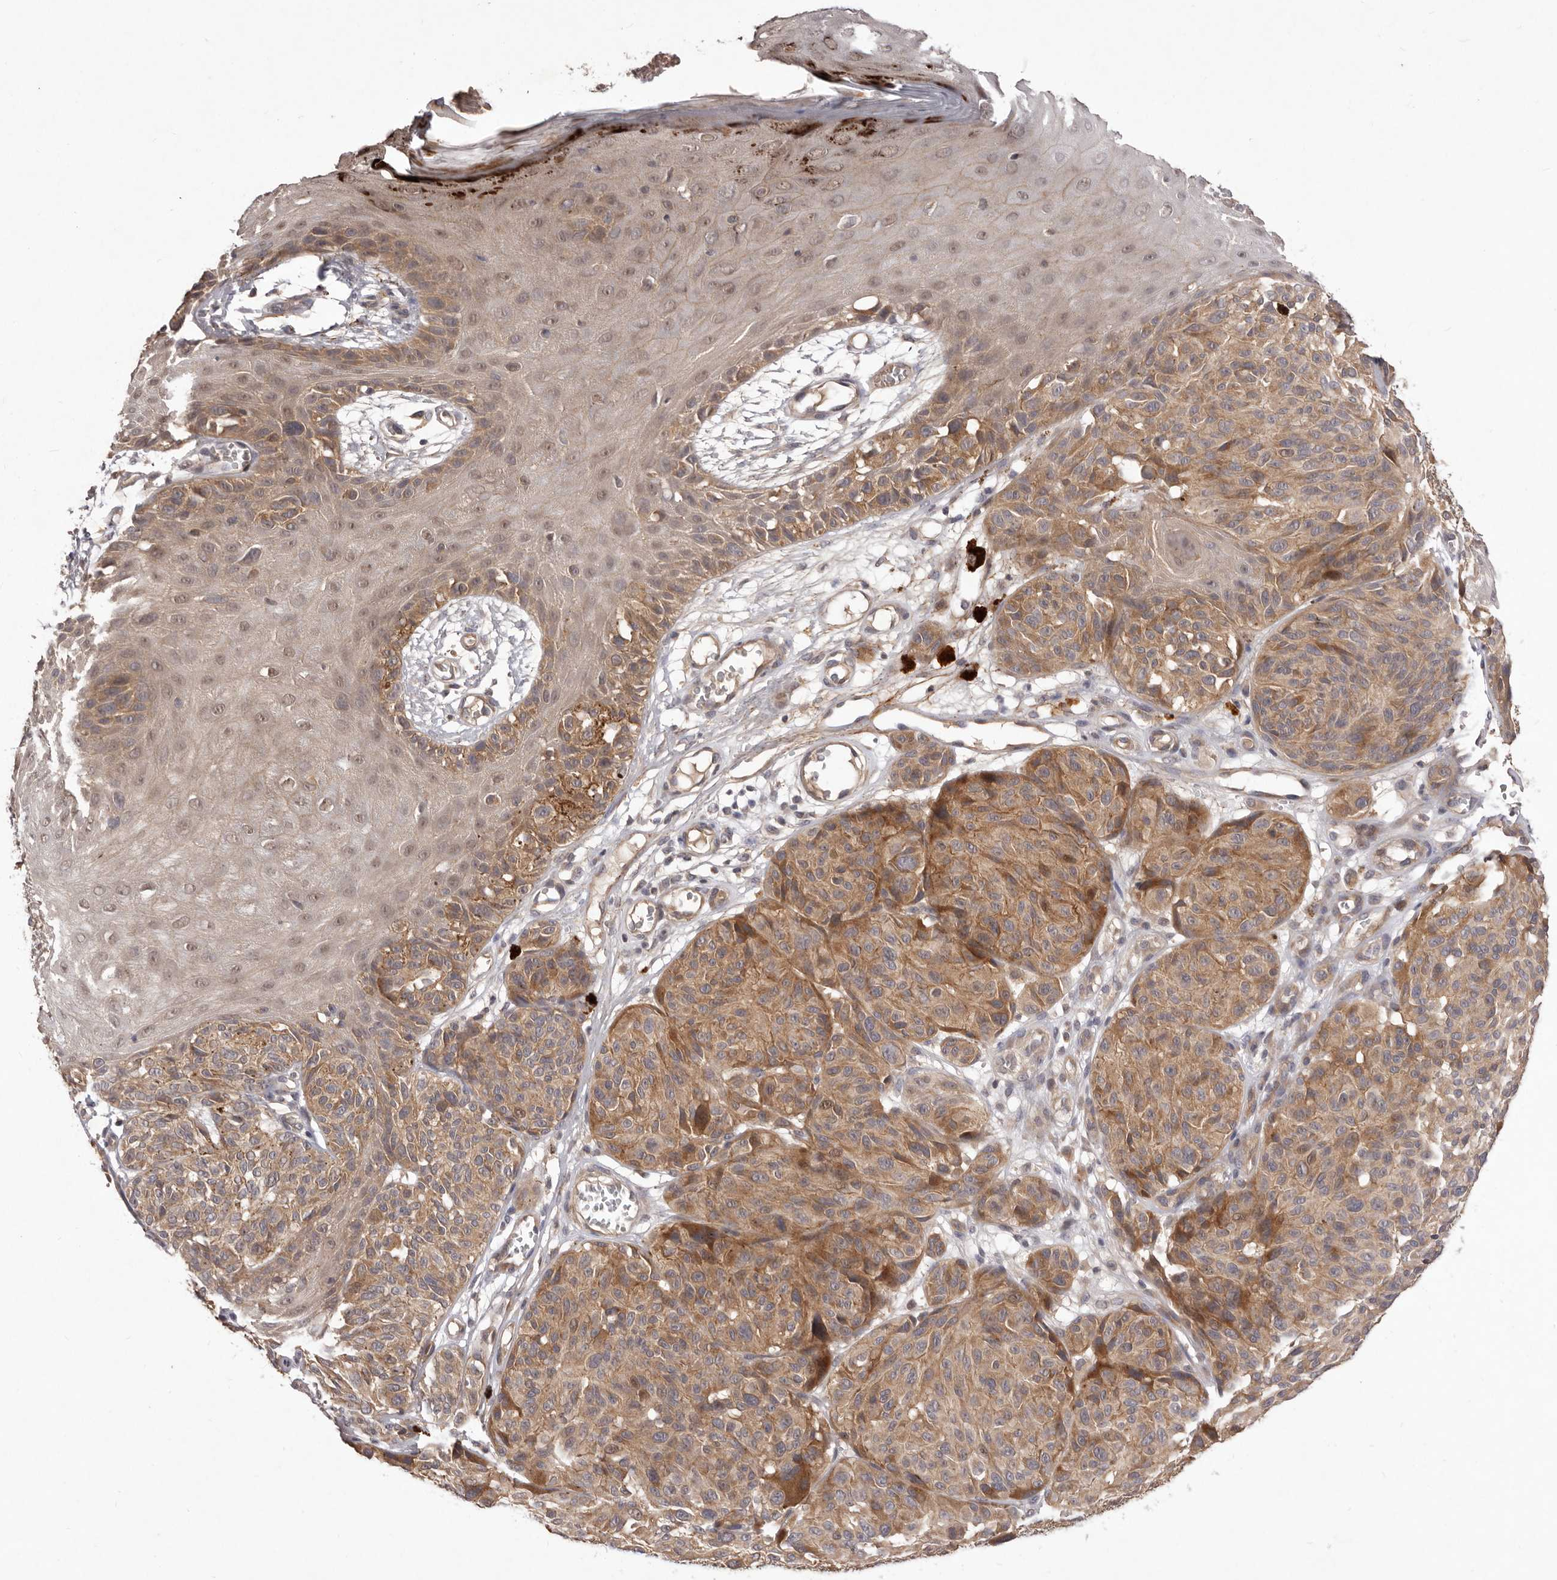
{"staining": {"intensity": "moderate", "quantity": ">75%", "location": "cytoplasmic/membranous"}, "tissue": "melanoma", "cell_type": "Tumor cells", "image_type": "cancer", "snomed": [{"axis": "morphology", "description": "Malignant melanoma, NOS"}, {"axis": "topography", "description": "Skin"}], "caption": "The micrograph displays a brown stain indicating the presence of a protein in the cytoplasmic/membranous of tumor cells in malignant melanoma.", "gene": "HBS1L", "patient": {"sex": "male", "age": 83}}